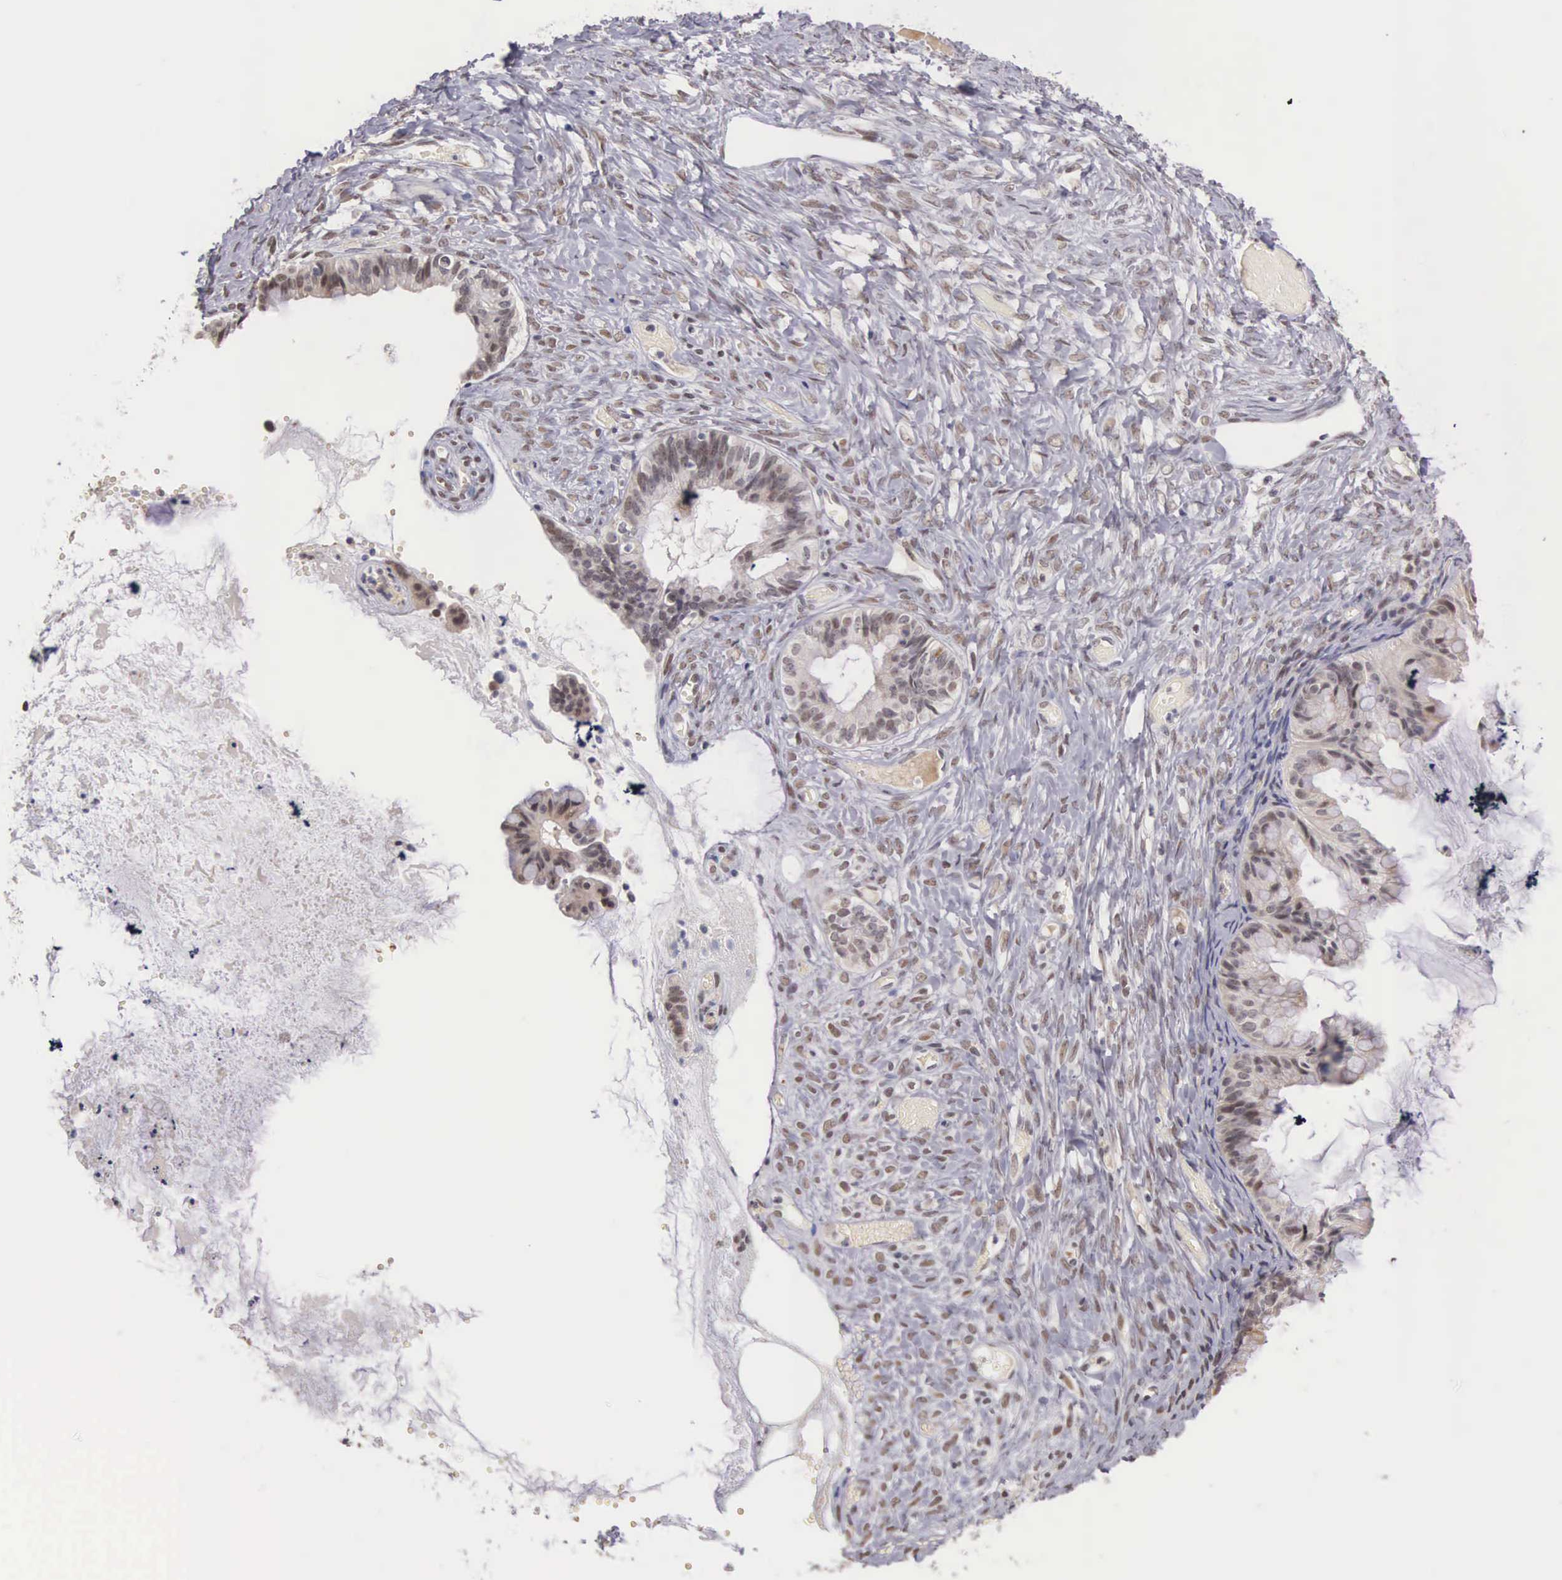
{"staining": {"intensity": "weak", "quantity": "<25%", "location": "cytoplasmic/membranous"}, "tissue": "ovarian cancer", "cell_type": "Tumor cells", "image_type": "cancer", "snomed": [{"axis": "morphology", "description": "Cystadenocarcinoma, mucinous, NOS"}, {"axis": "topography", "description": "Ovary"}], "caption": "Immunohistochemistry (IHC) histopathology image of neoplastic tissue: ovarian cancer (mucinous cystadenocarcinoma) stained with DAB reveals no significant protein positivity in tumor cells.", "gene": "HMGXB4", "patient": {"sex": "female", "age": 57}}